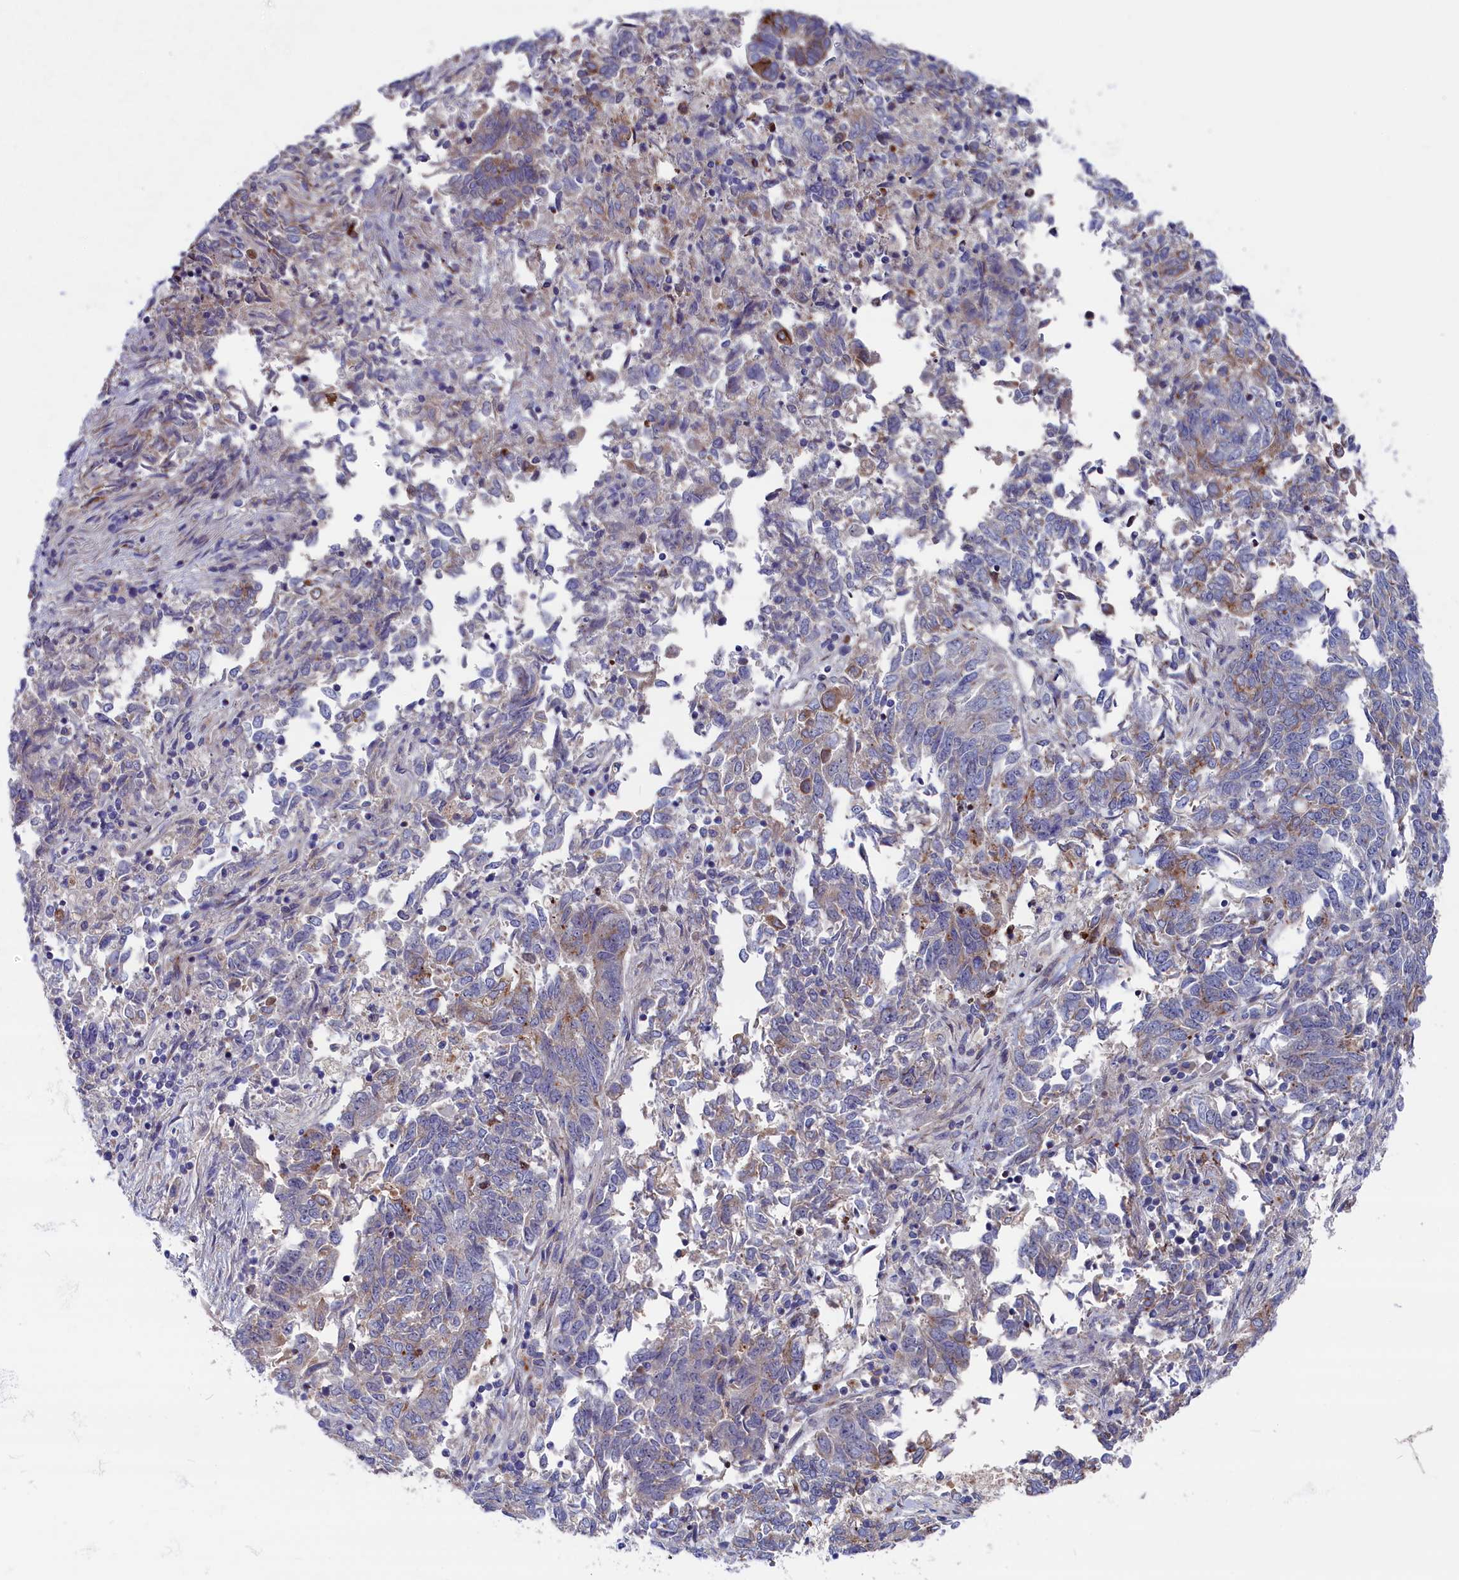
{"staining": {"intensity": "weak", "quantity": "<25%", "location": "cytoplasmic/membranous"}, "tissue": "endometrial cancer", "cell_type": "Tumor cells", "image_type": "cancer", "snomed": [{"axis": "morphology", "description": "Adenocarcinoma, NOS"}, {"axis": "topography", "description": "Endometrium"}], "caption": "Immunohistochemical staining of endometrial cancer displays no significant expression in tumor cells.", "gene": "NUDT7", "patient": {"sex": "female", "age": 80}}